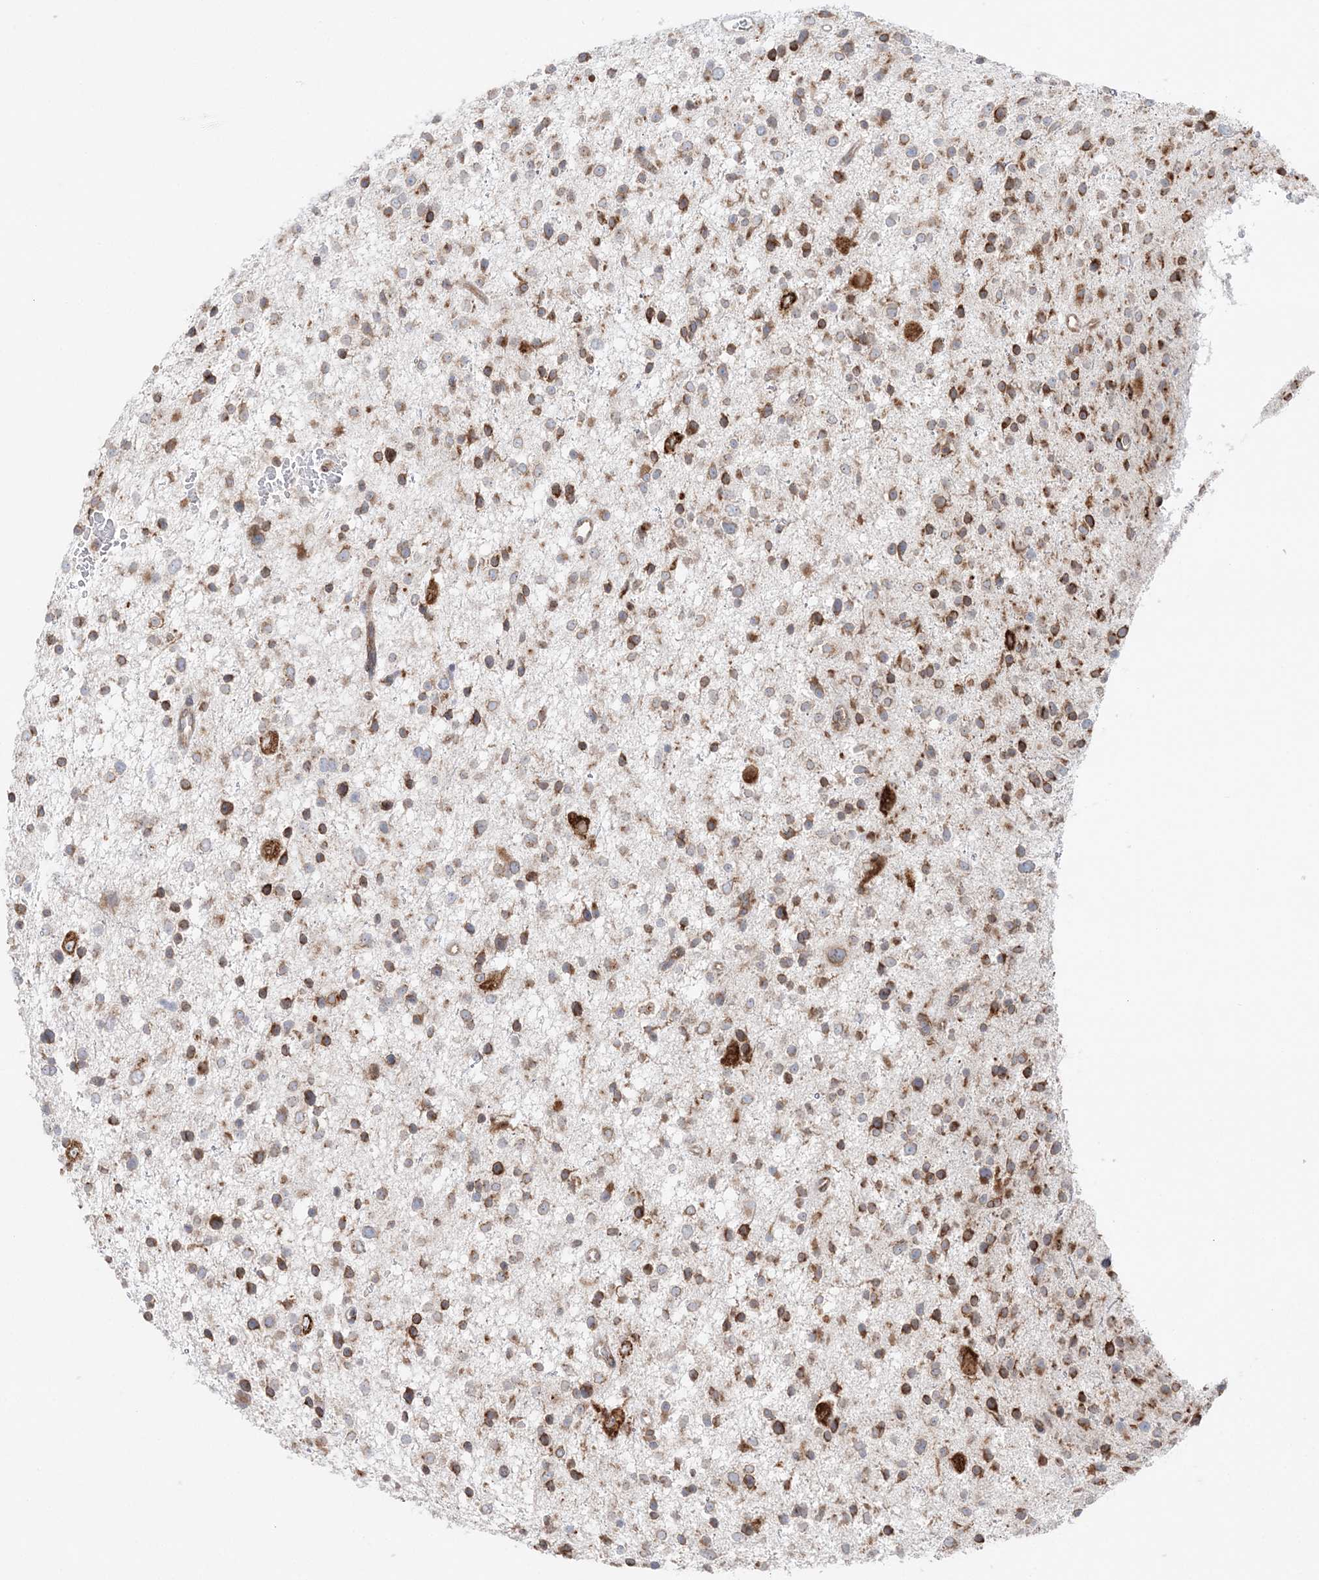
{"staining": {"intensity": "moderate", "quantity": ">75%", "location": "cytoplasmic/membranous"}, "tissue": "glioma", "cell_type": "Tumor cells", "image_type": "cancer", "snomed": [{"axis": "morphology", "description": "Glioma, malignant, Low grade"}, {"axis": "topography", "description": "Brain"}], "caption": "Malignant glioma (low-grade) stained for a protein (brown) shows moderate cytoplasmic/membranous positive positivity in approximately >75% of tumor cells.", "gene": "TMED10", "patient": {"sex": "female", "age": 37}}